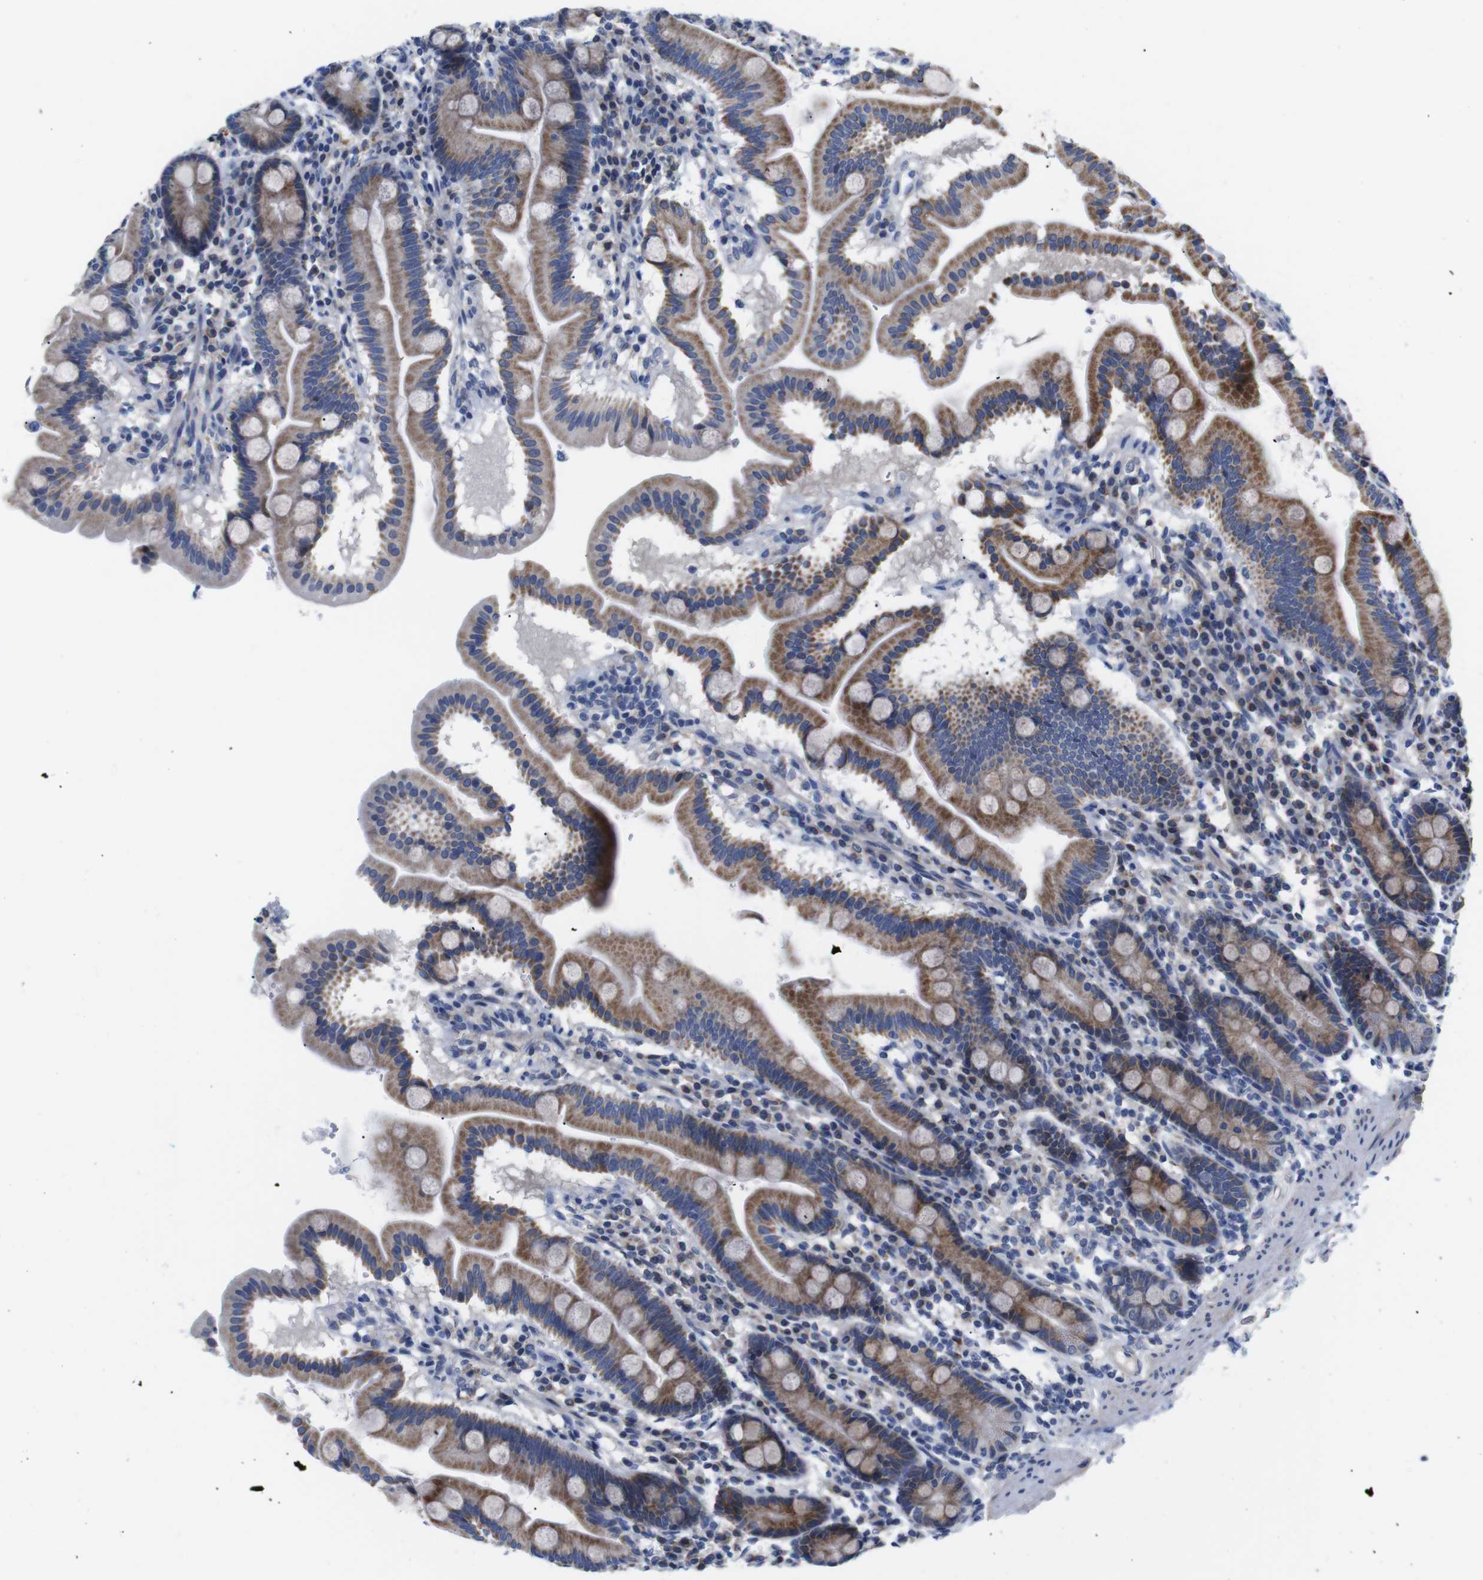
{"staining": {"intensity": "moderate", "quantity": ">75%", "location": "cytoplasmic/membranous"}, "tissue": "duodenum", "cell_type": "Glandular cells", "image_type": "normal", "snomed": [{"axis": "morphology", "description": "Normal tissue, NOS"}, {"axis": "topography", "description": "Duodenum"}], "caption": "Immunohistochemical staining of normal human duodenum shows moderate cytoplasmic/membranous protein positivity in about >75% of glandular cells.", "gene": "LRRC55", "patient": {"sex": "male", "age": 50}}